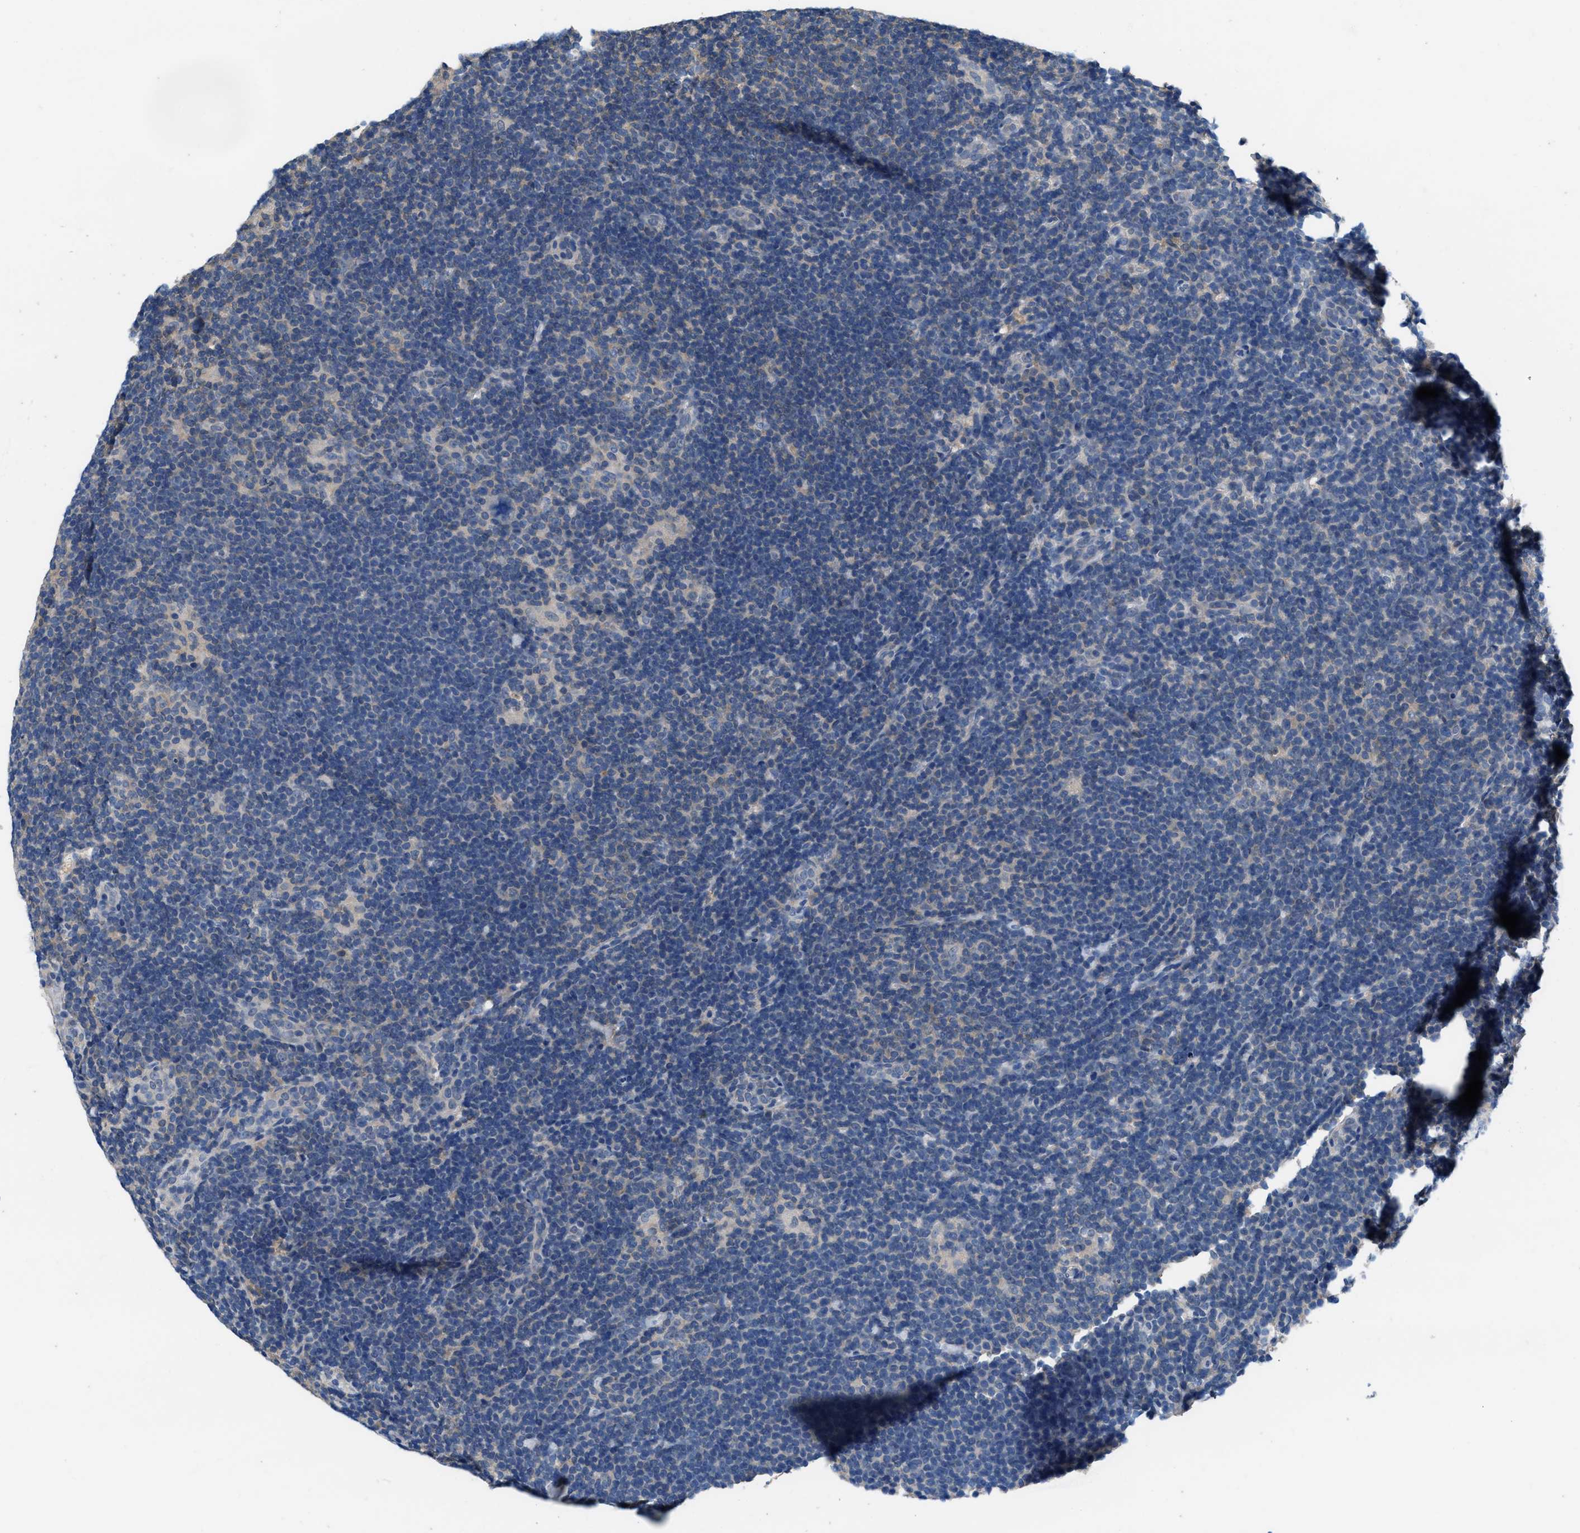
{"staining": {"intensity": "negative", "quantity": "none", "location": "none"}, "tissue": "lymphoma", "cell_type": "Tumor cells", "image_type": "cancer", "snomed": [{"axis": "morphology", "description": "Hodgkin's disease, NOS"}, {"axis": "topography", "description": "Lymph node"}], "caption": "Micrograph shows no significant protein expression in tumor cells of lymphoma.", "gene": "NUDT5", "patient": {"sex": "female", "age": 57}}